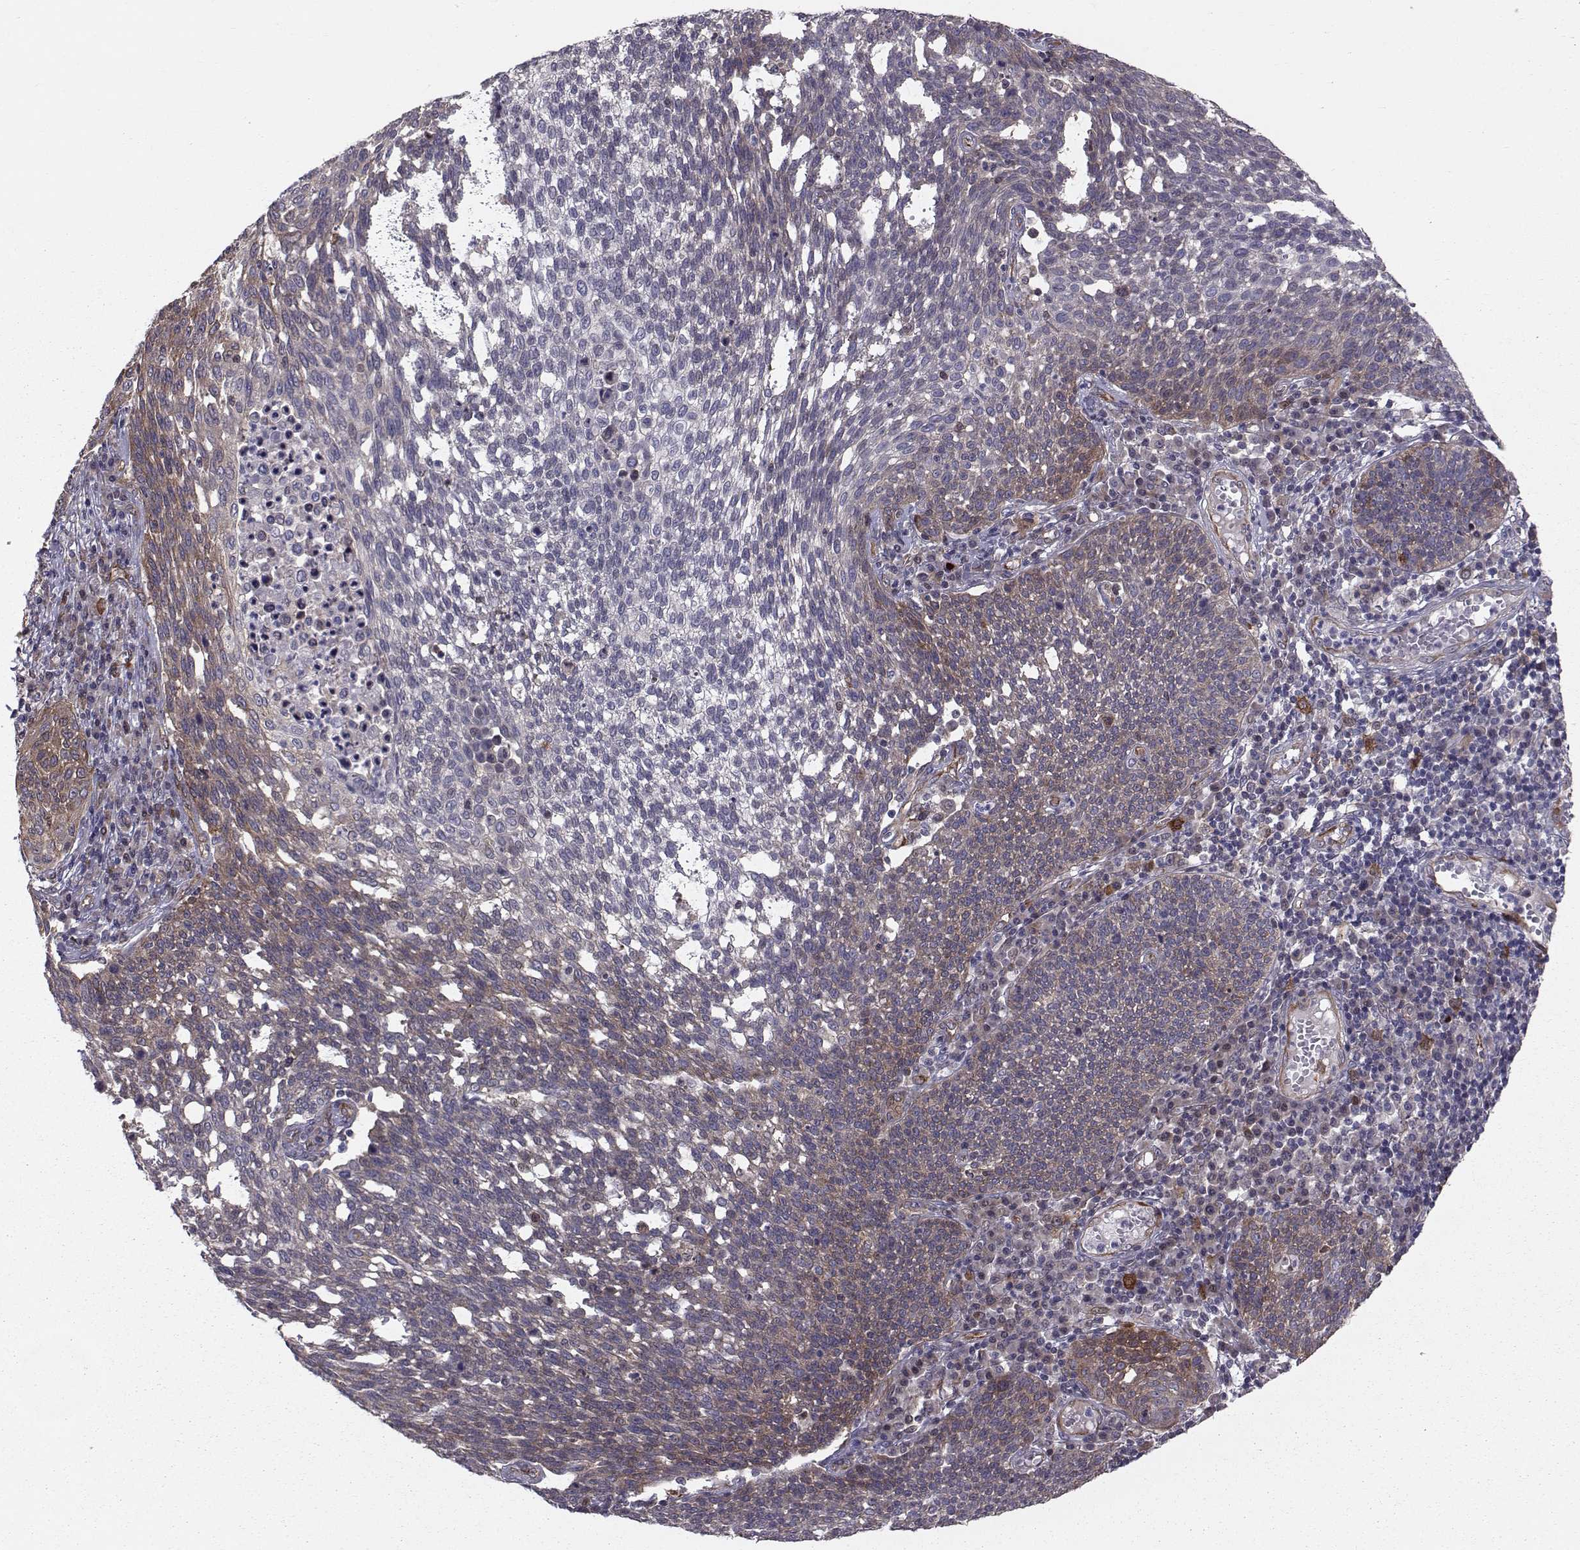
{"staining": {"intensity": "moderate", "quantity": "25%-75%", "location": "cytoplasmic/membranous"}, "tissue": "cervical cancer", "cell_type": "Tumor cells", "image_type": "cancer", "snomed": [{"axis": "morphology", "description": "Squamous cell carcinoma, NOS"}, {"axis": "topography", "description": "Cervix"}], "caption": "Cervical cancer (squamous cell carcinoma) stained with IHC shows moderate cytoplasmic/membranous expression in approximately 25%-75% of tumor cells.", "gene": "HSP90AB1", "patient": {"sex": "female", "age": 34}}